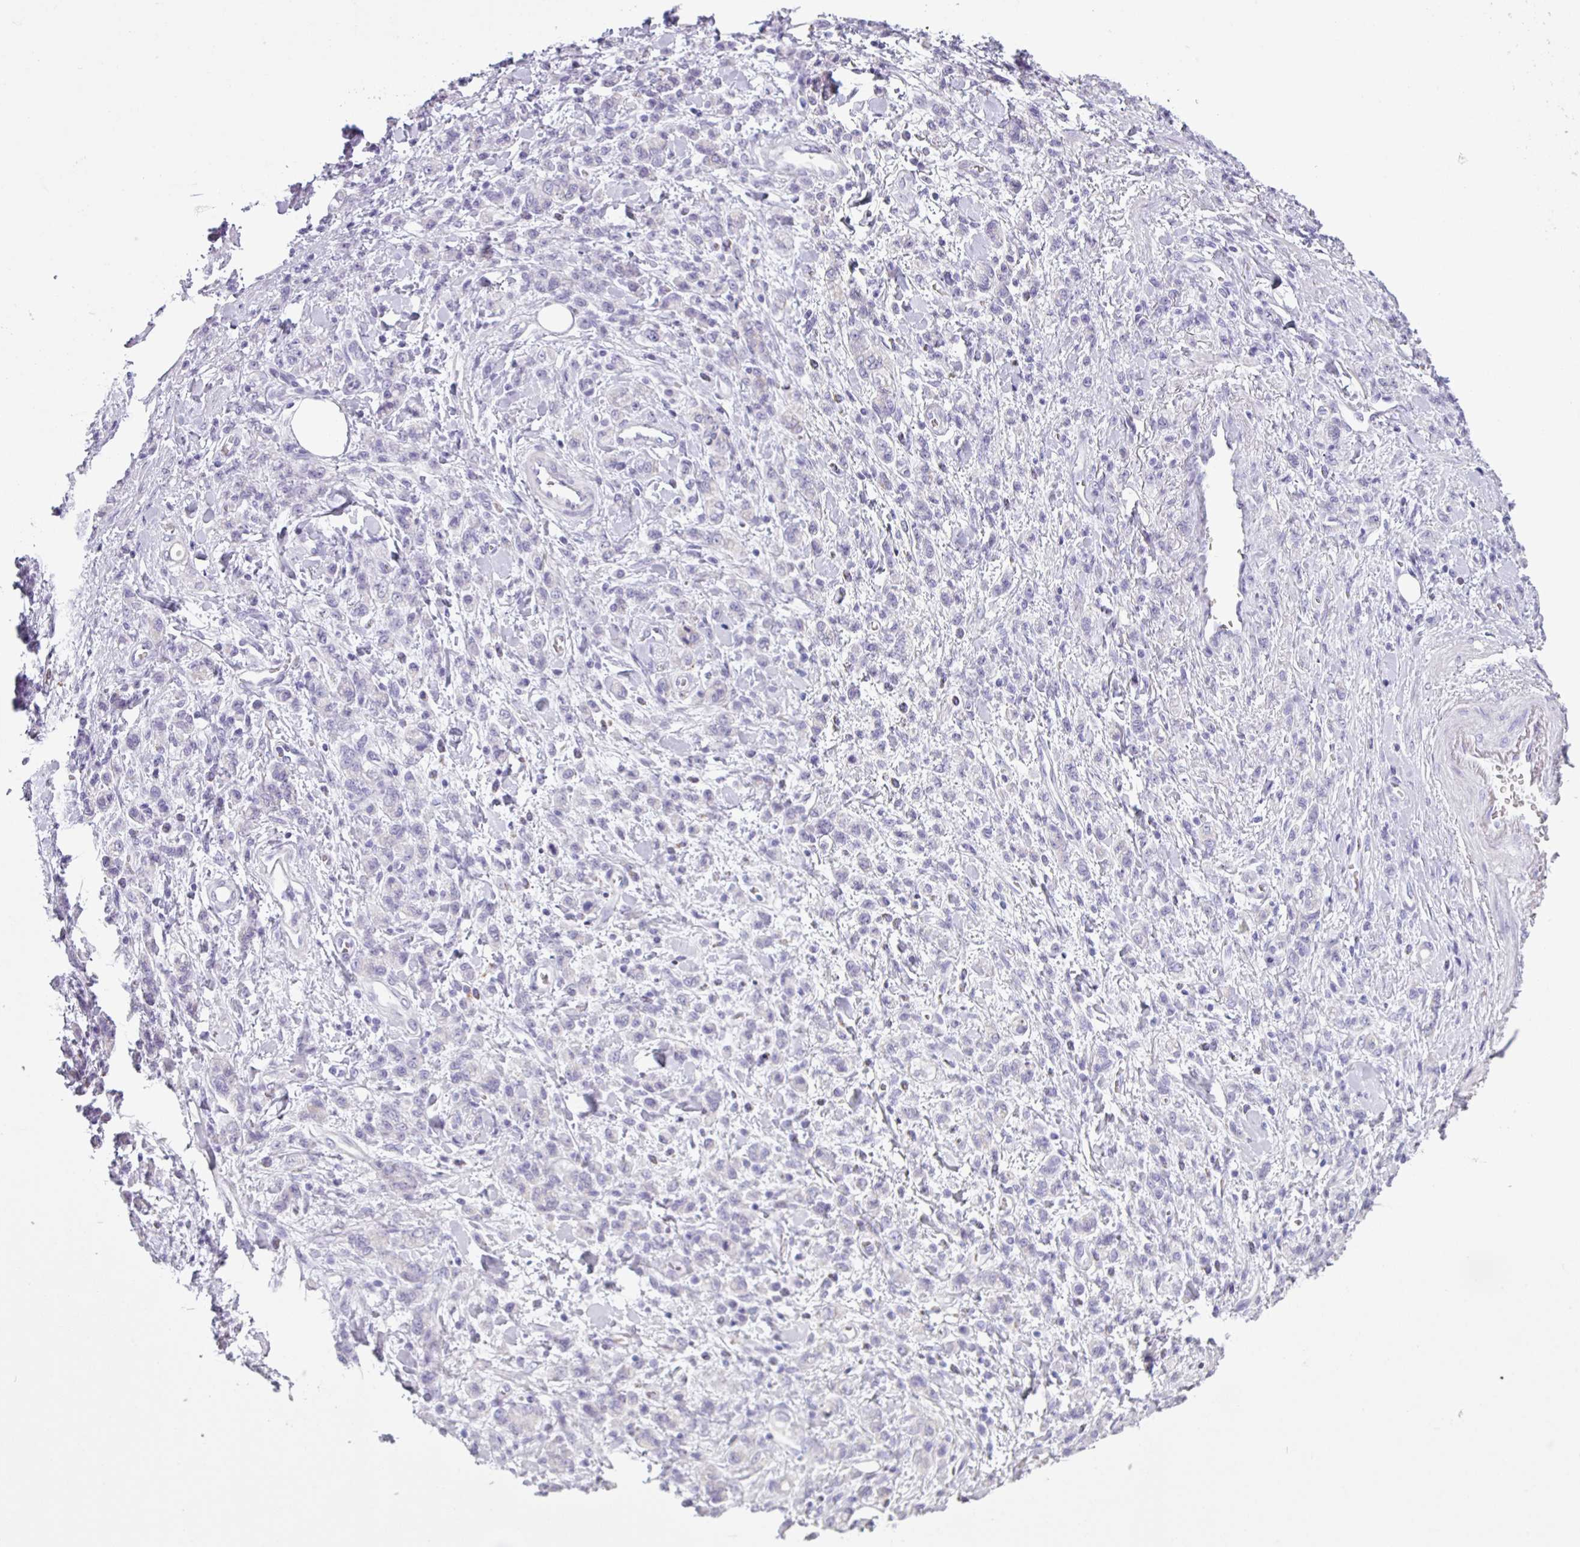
{"staining": {"intensity": "negative", "quantity": "none", "location": "none"}, "tissue": "stomach cancer", "cell_type": "Tumor cells", "image_type": "cancer", "snomed": [{"axis": "morphology", "description": "Adenocarcinoma, NOS"}, {"axis": "topography", "description": "Stomach"}], "caption": "Immunohistochemical staining of human adenocarcinoma (stomach) displays no significant expression in tumor cells.", "gene": "CDH16", "patient": {"sex": "male", "age": 77}}